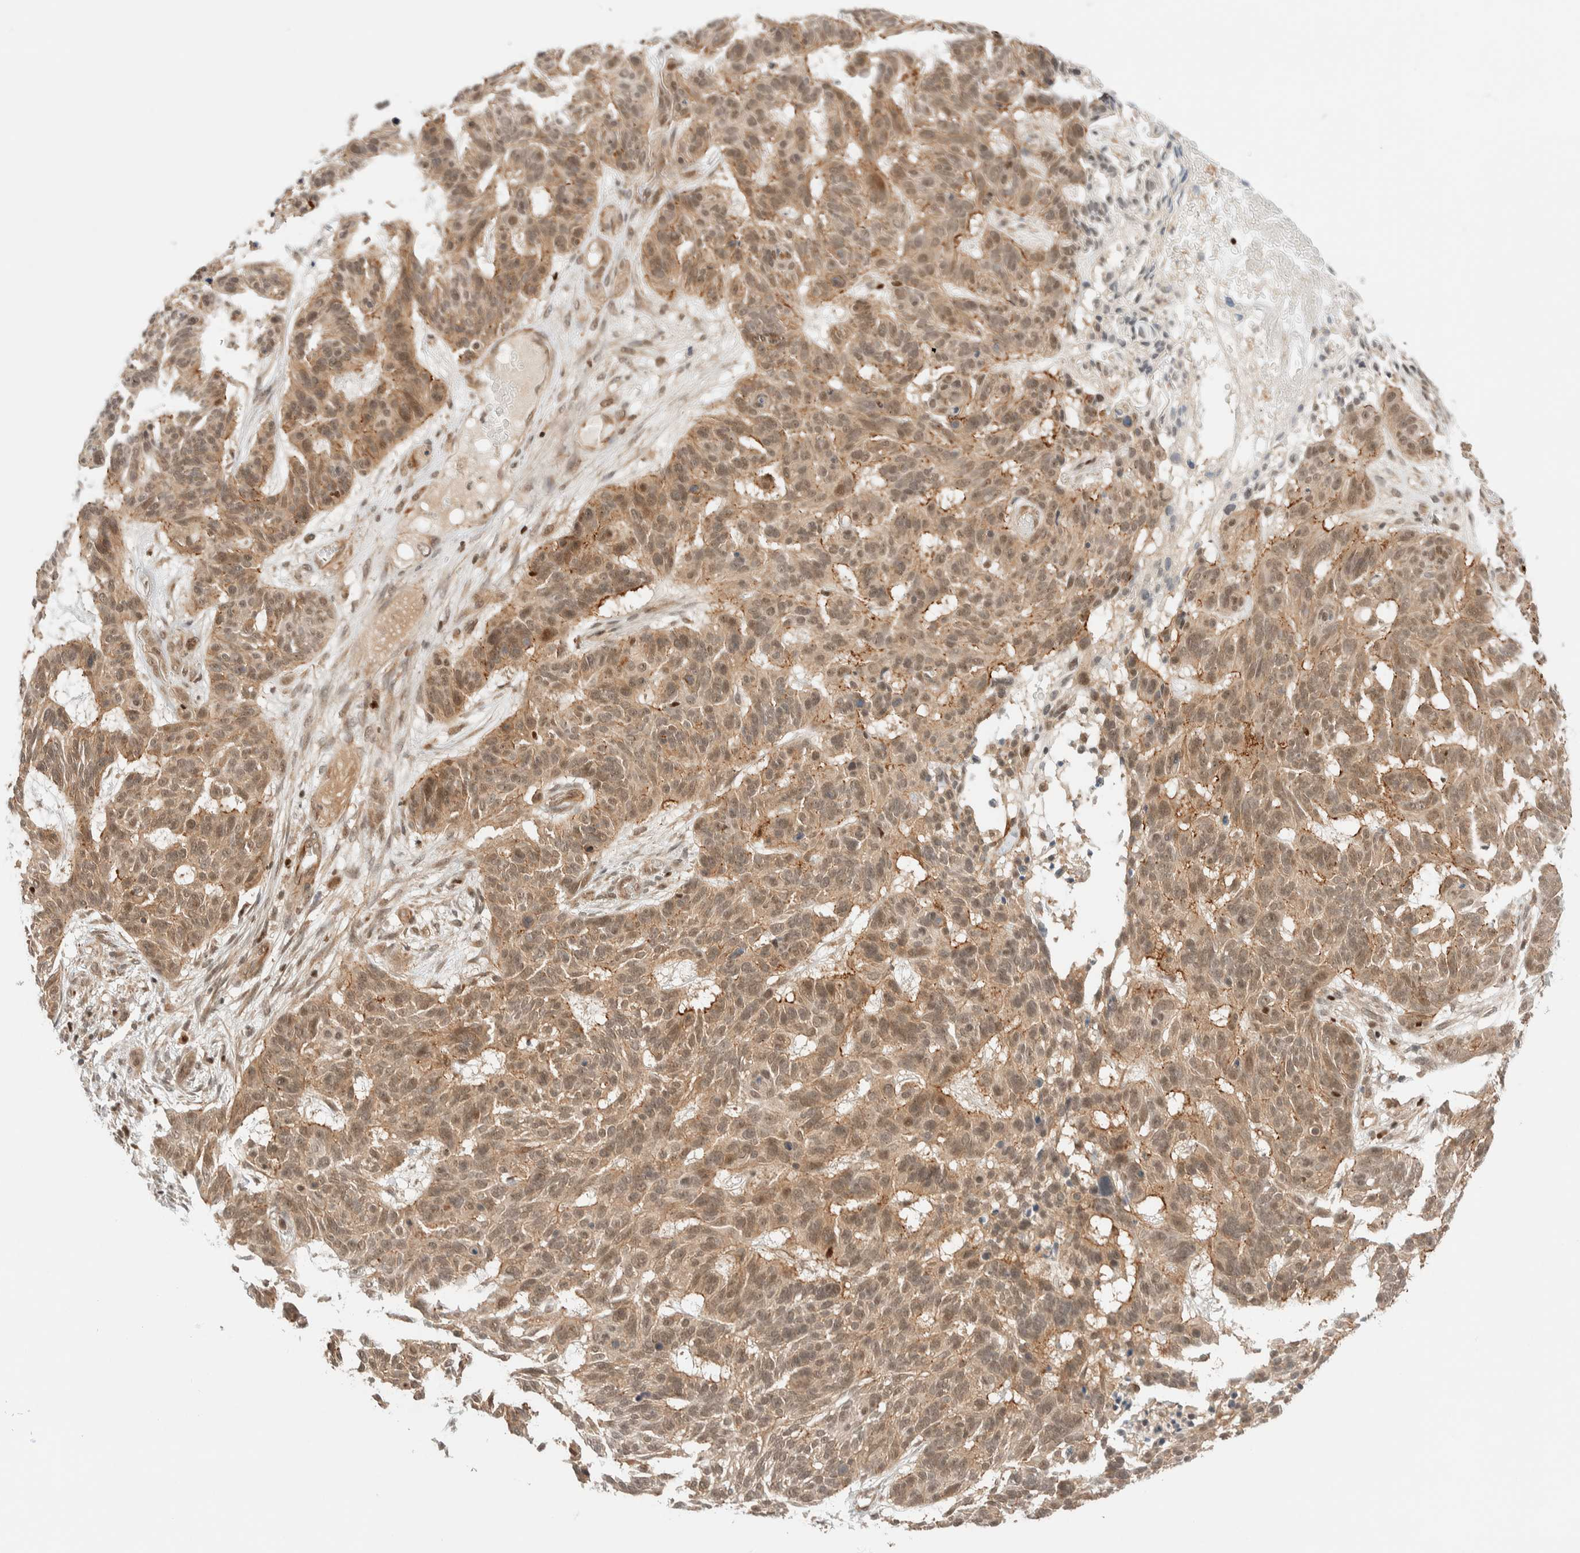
{"staining": {"intensity": "moderate", "quantity": ">75%", "location": "cytoplasmic/membranous"}, "tissue": "skin cancer", "cell_type": "Tumor cells", "image_type": "cancer", "snomed": [{"axis": "morphology", "description": "Basal cell carcinoma"}, {"axis": "topography", "description": "Skin"}], "caption": "Basal cell carcinoma (skin) stained with immunohistochemistry shows moderate cytoplasmic/membranous expression in about >75% of tumor cells. (Brightfield microscopy of DAB IHC at high magnification).", "gene": "C8orf76", "patient": {"sex": "male", "age": 85}}